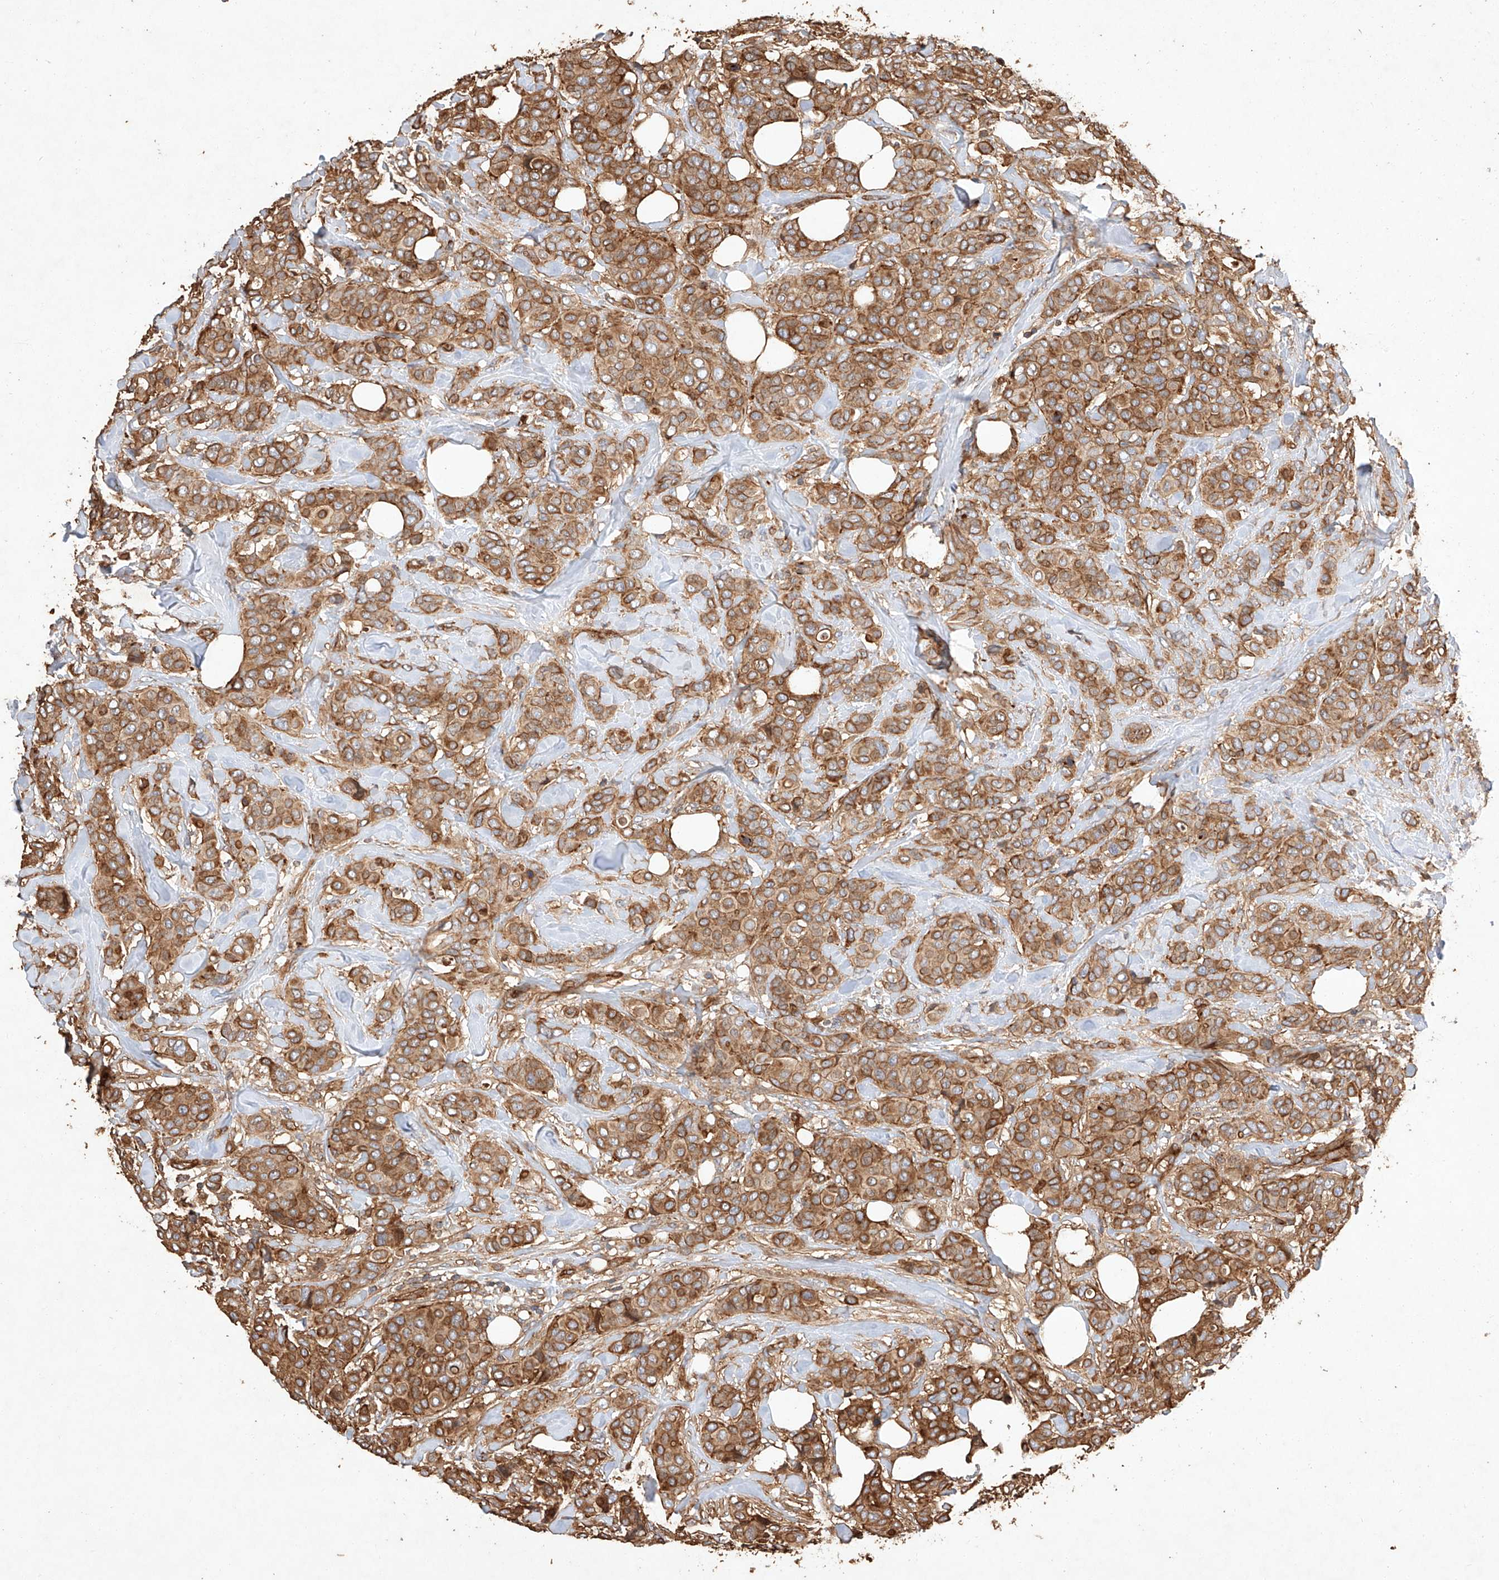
{"staining": {"intensity": "moderate", "quantity": ">75%", "location": "cytoplasmic/membranous"}, "tissue": "breast cancer", "cell_type": "Tumor cells", "image_type": "cancer", "snomed": [{"axis": "morphology", "description": "Lobular carcinoma"}, {"axis": "topography", "description": "Breast"}], "caption": "Human breast cancer stained with a protein marker exhibits moderate staining in tumor cells.", "gene": "GHDC", "patient": {"sex": "female", "age": 51}}